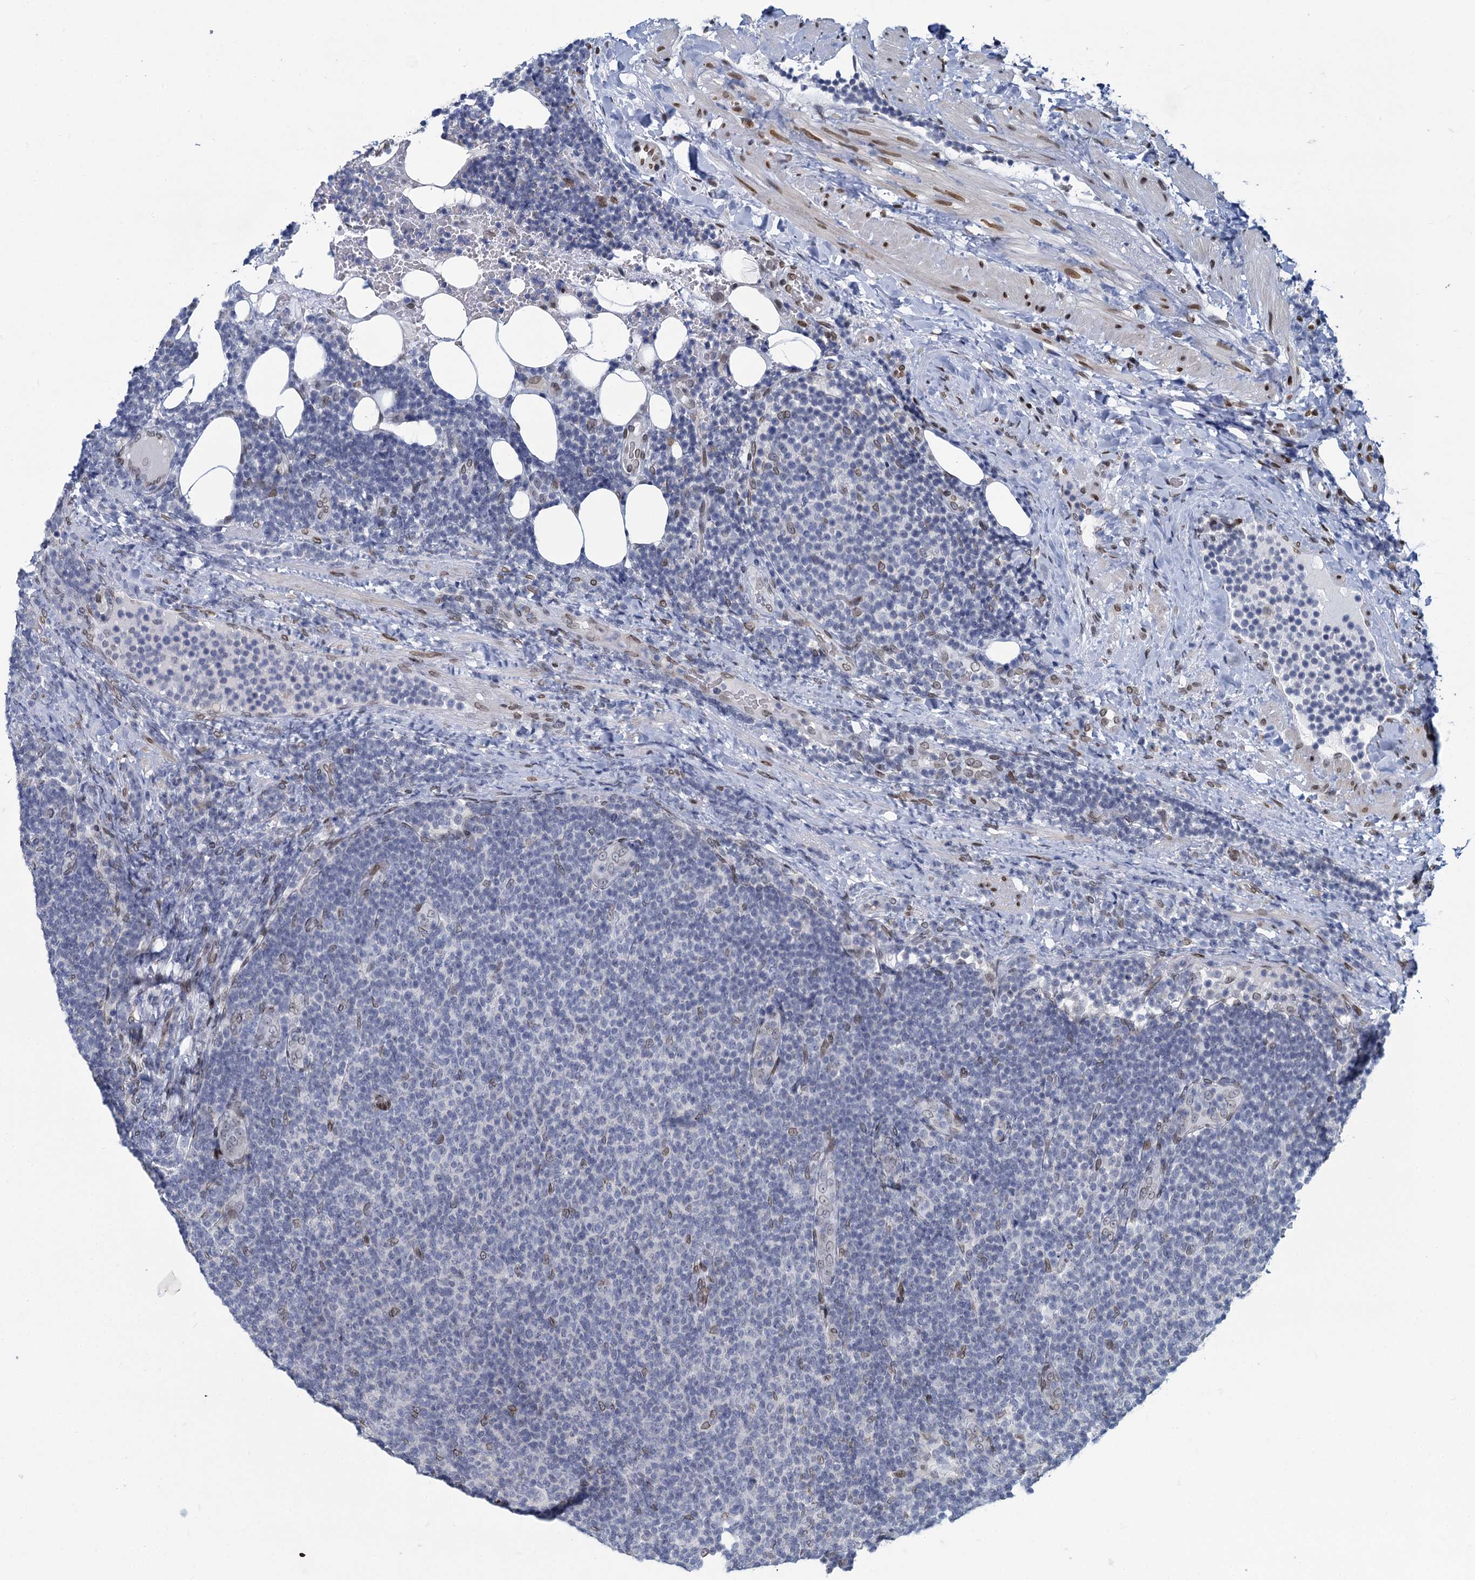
{"staining": {"intensity": "negative", "quantity": "none", "location": "none"}, "tissue": "lymphoma", "cell_type": "Tumor cells", "image_type": "cancer", "snomed": [{"axis": "morphology", "description": "Malignant lymphoma, non-Hodgkin's type, Low grade"}, {"axis": "topography", "description": "Lymph node"}], "caption": "High magnification brightfield microscopy of lymphoma stained with DAB (3,3'-diaminobenzidine) (brown) and counterstained with hematoxylin (blue): tumor cells show no significant staining.", "gene": "PRSS35", "patient": {"sex": "male", "age": 66}}